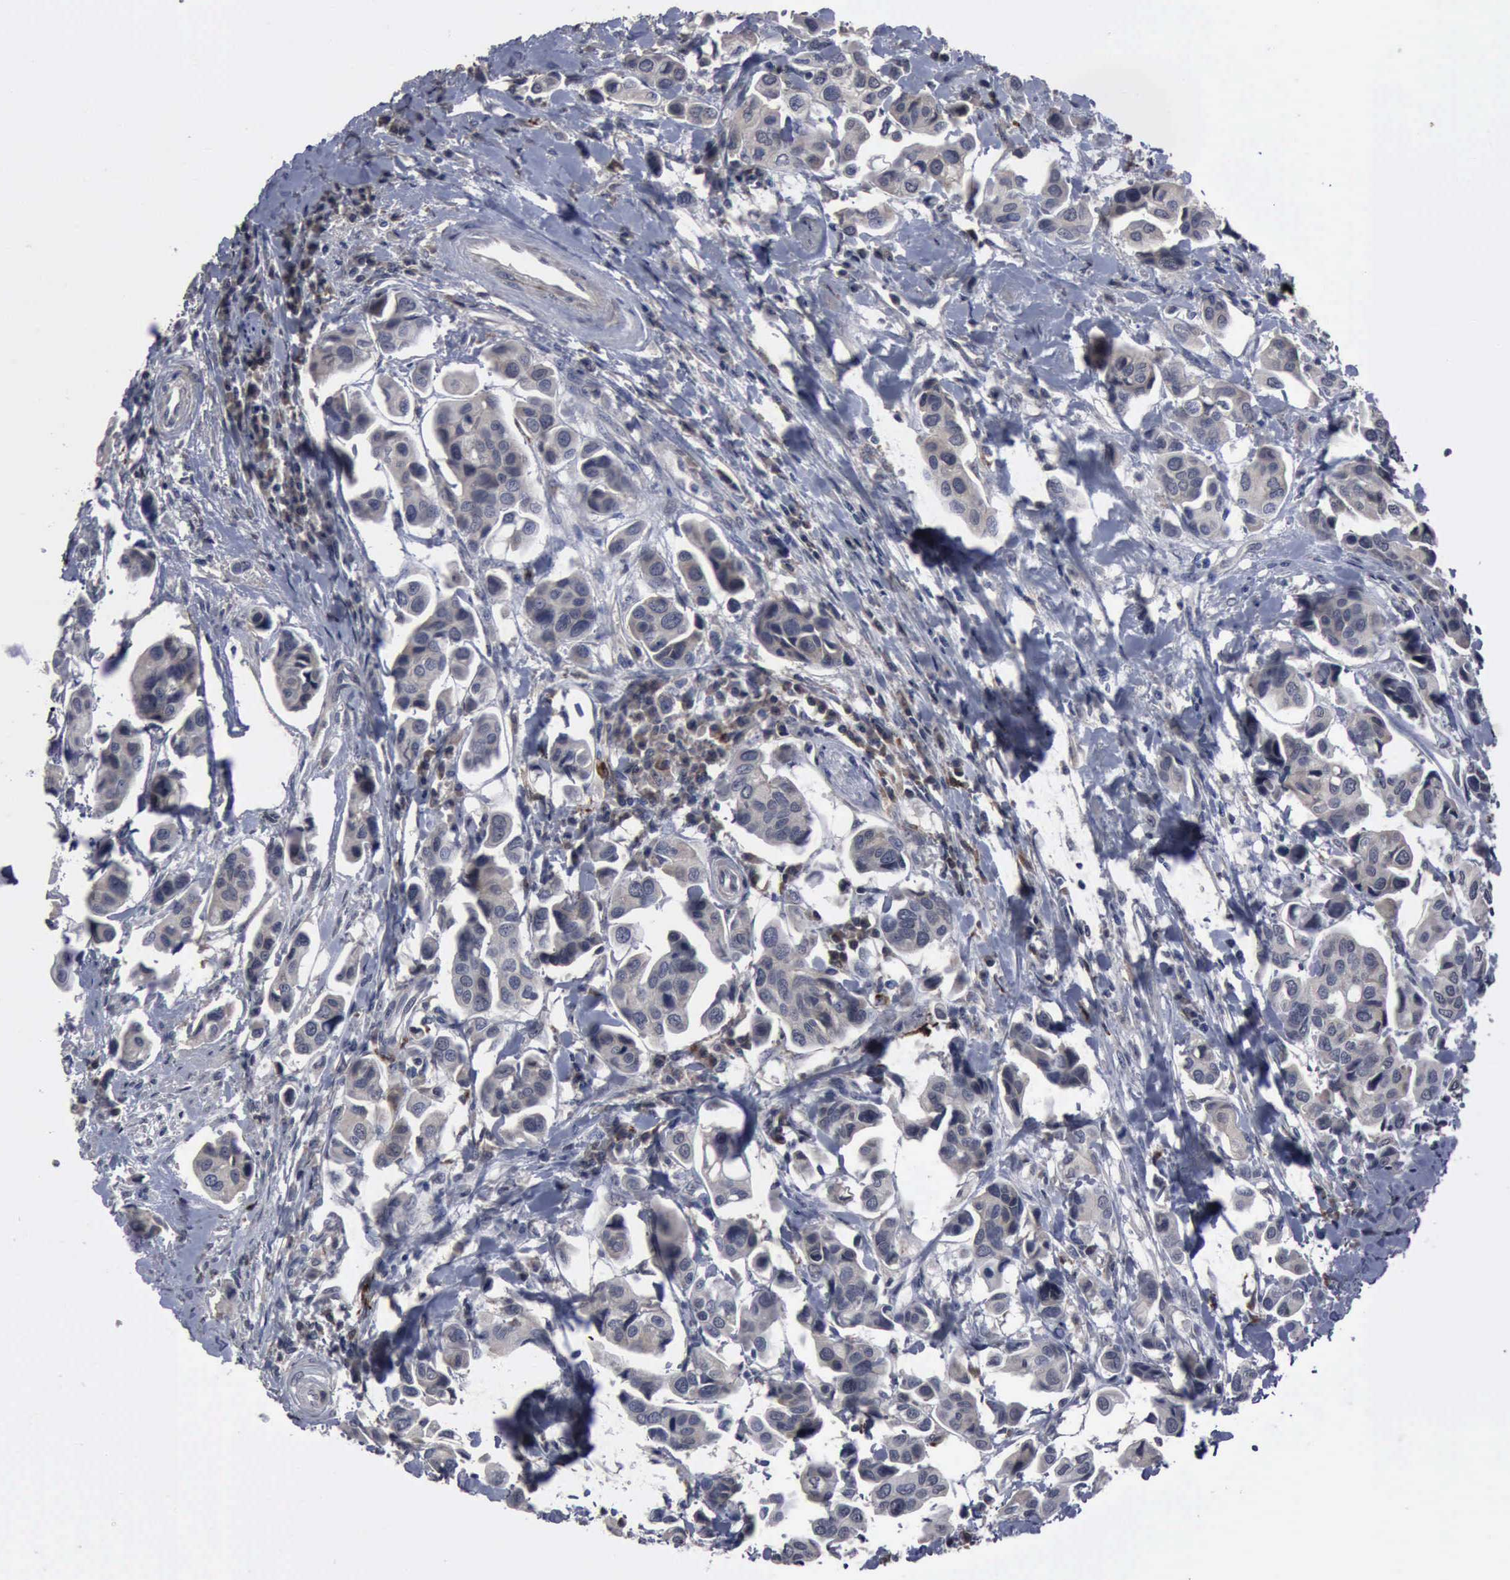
{"staining": {"intensity": "weak", "quantity": "25%-75%", "location": "cytoplasmic/membranous"}, "tissue": "urothelial cancer", "cell_type": "Tumor cells", "image_type": "cancer", "snomed": [{"axis": "morphology", "description": "Adenocarcinoma, NOS"}, {"axis": "topography", "description": "Urinary bladder"}], "caption": "Tumor cells reveal weak cytoplasmic/membranous staining in approximately 25%-75% of cells in urothelial cancer.", "gene": "MYO18B", "patient": {"sex": "male", "age": 61}}